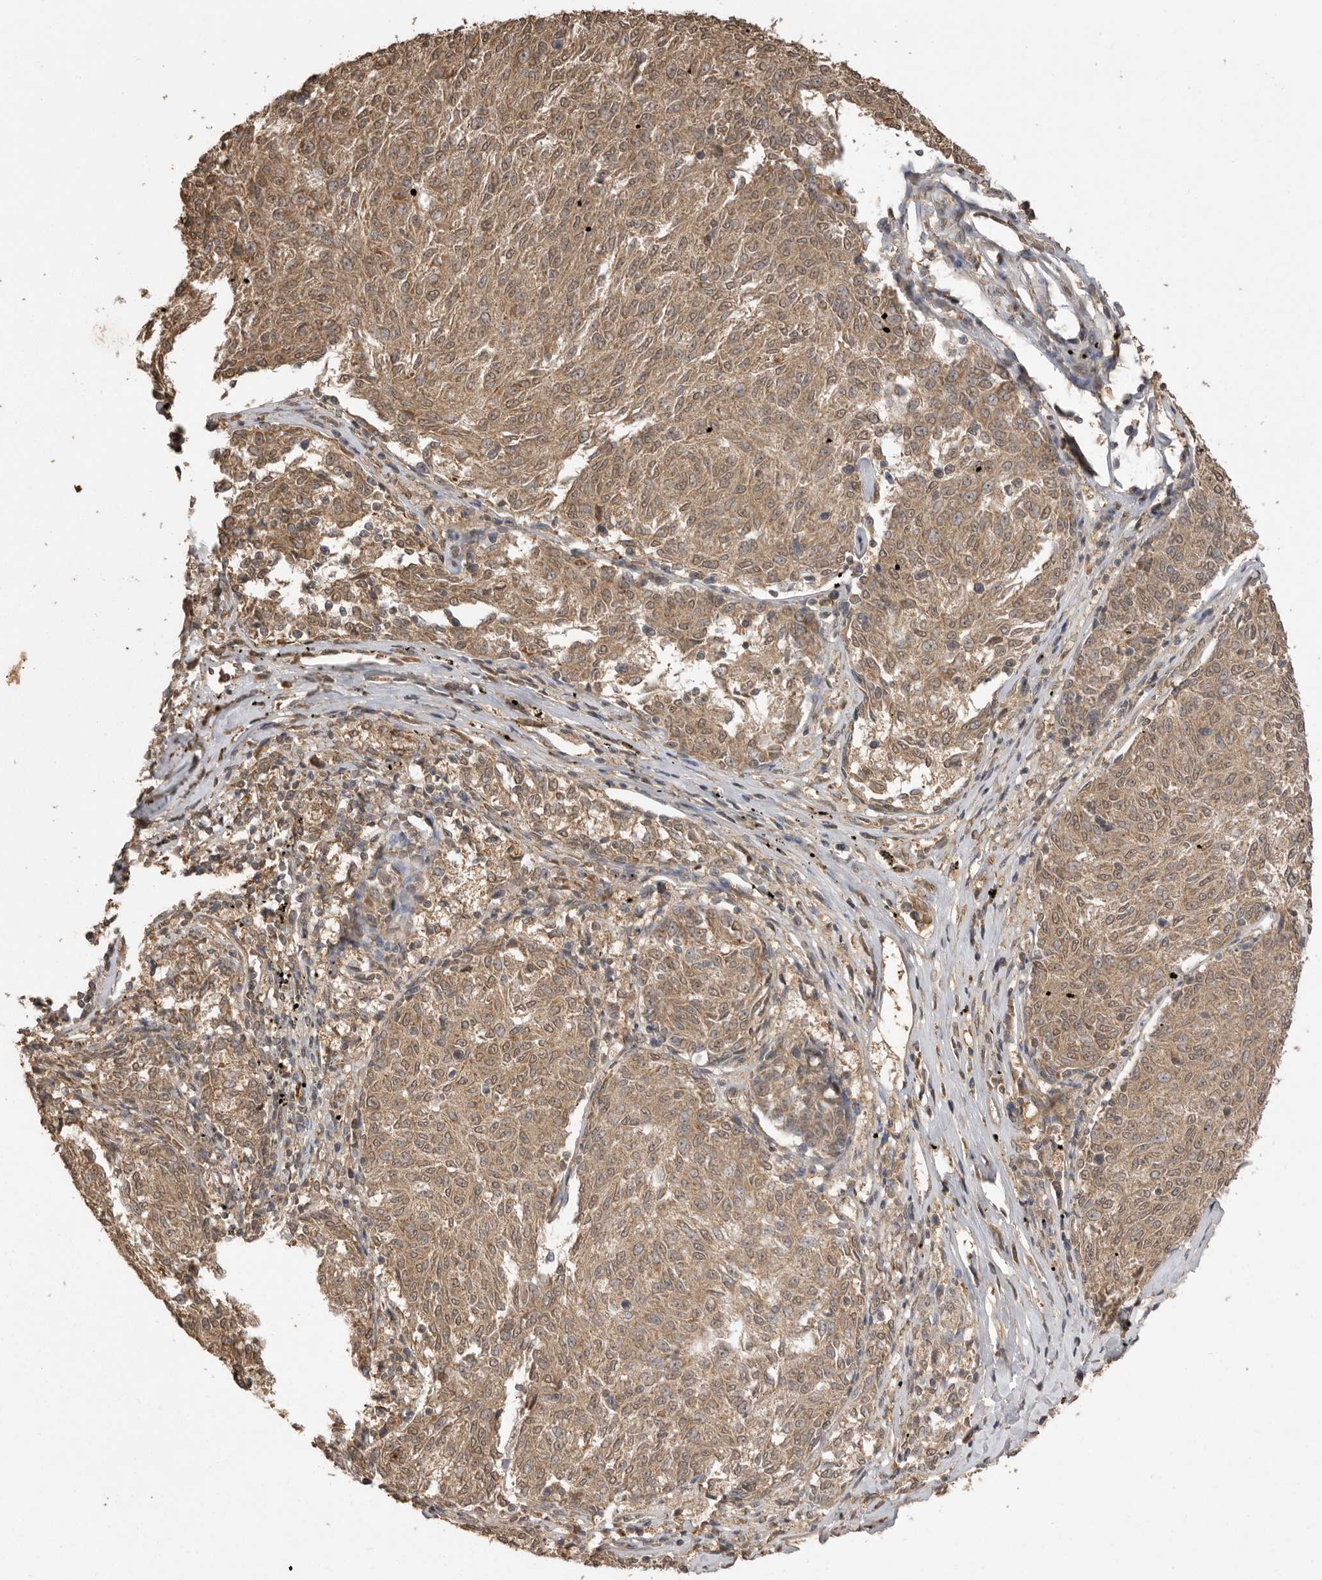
{"staining": {"intensity": "moderate", "quantity": ">75%", "location": "cytoplasmic/membranous,nuclear"}, "tissue": "melanoma", "cell_type": "Tumor cells", "image_type": "cancer", "snomed": [{"axis": "morphology", "description": "Malignant melanoma, NOS"}, {"axis": "topography", "description": "Skin"}], "caption": "This is a micrograph of IHC staining of malignant melanoma, which shows moderate staining in the cytoplasmic/membranous and nuclear of tumor cells.", "gene": "JAG2", "patient": {"sex": "female", "age": 72}}